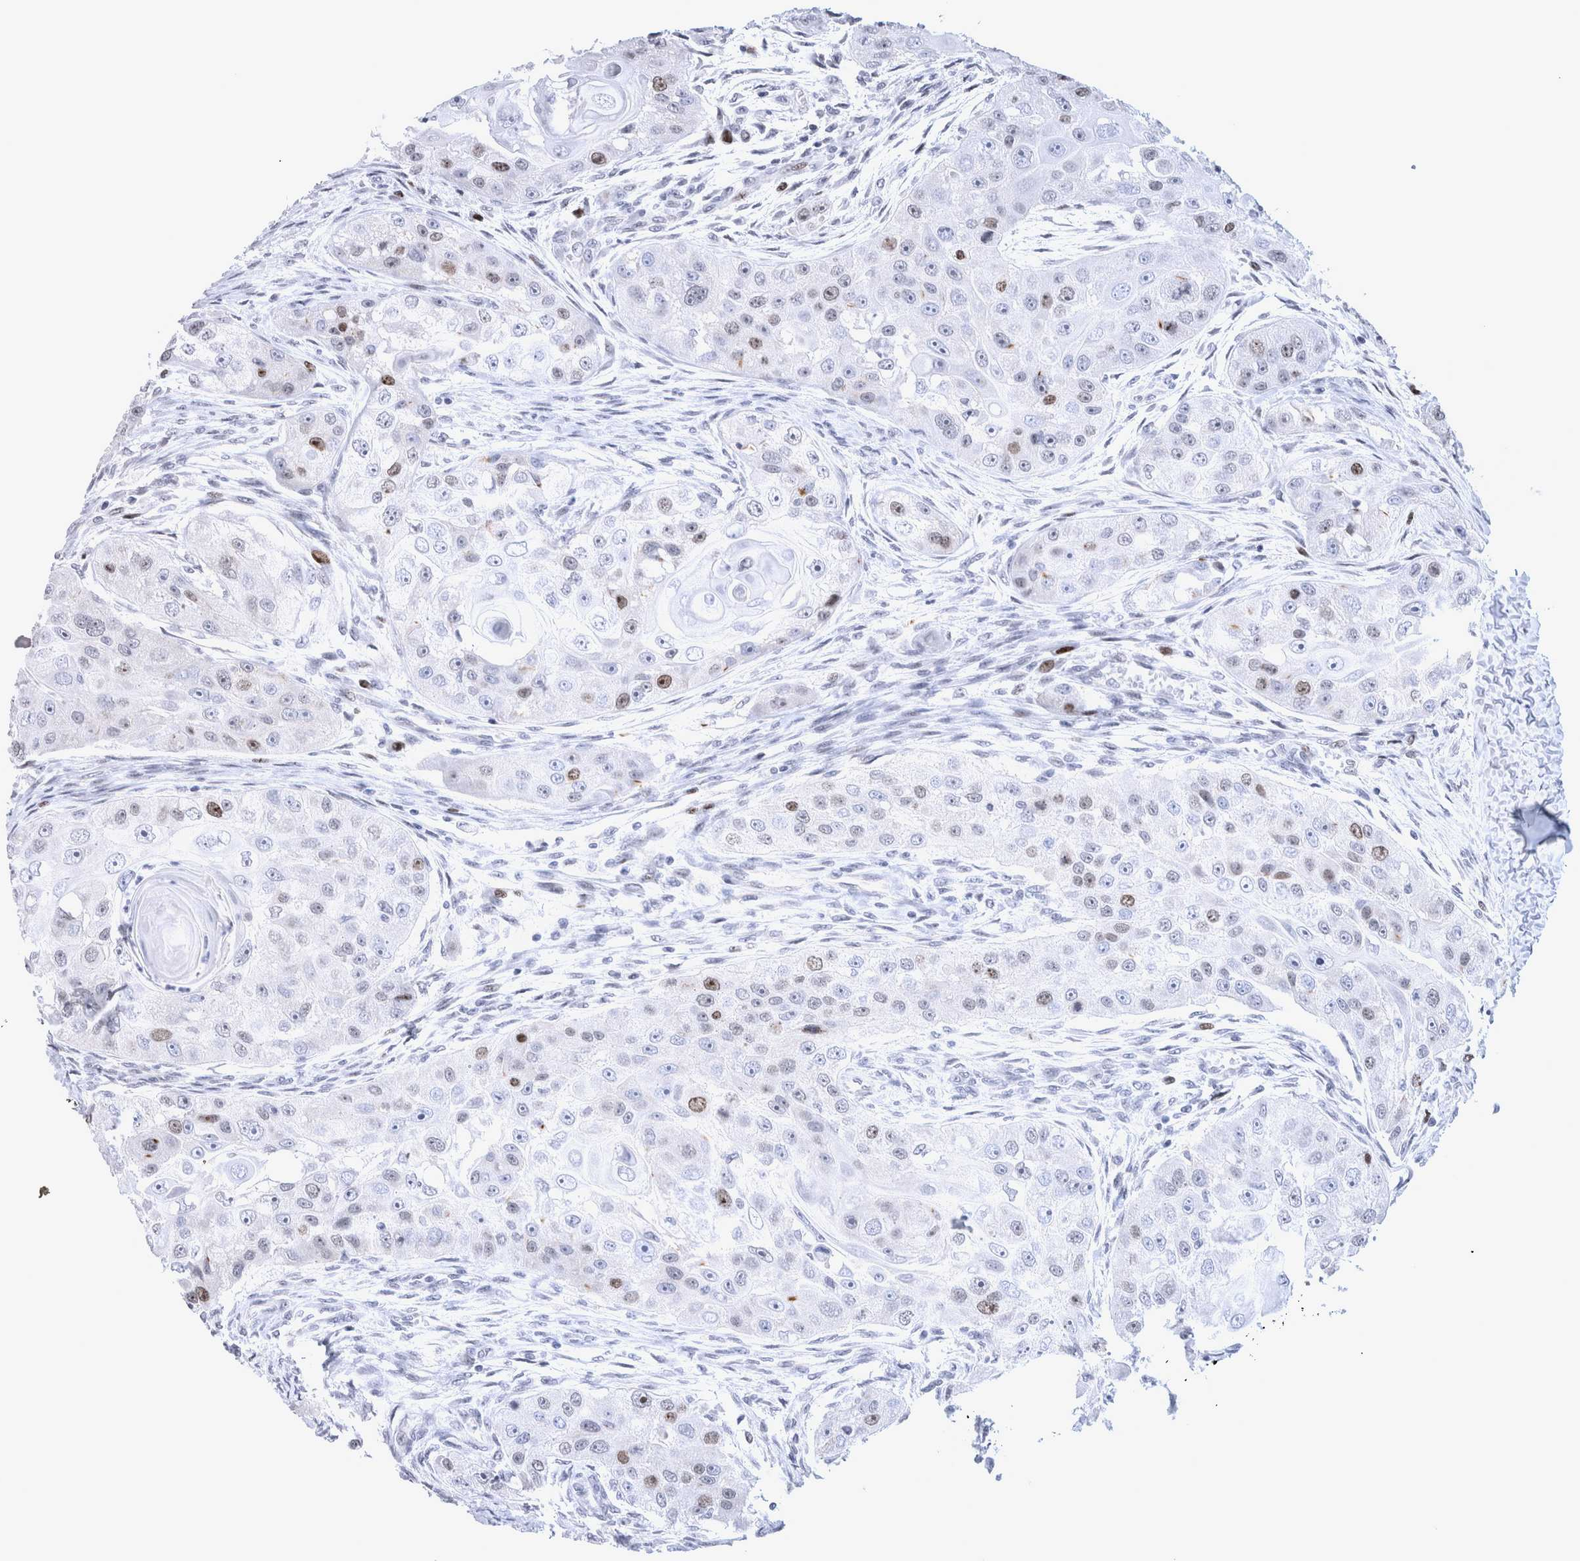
{"staining": {"intensity": "moderate", "quantity": "<25%", "location": "nuclear"}, "tissue": "head and neck cancer", "cell_type": "Tumor cells", "image_type": "cancer", "snomed": [{"axis": "morphology", "description": "Normal tissue, NOS"}, {"axis": "morphology", "description": "Squamous cell carcinoma, NOS"}, {"axis": "topography", "description": "Skeletal muscle"}, {"axis": "topography", "description": "Head-Neck"}], "caption": "Squamous cell carcinoma (head and neck) tissue shows moderate nuclear expression in approximately <25% of tumor cells", "gene": "KIF18B", "patient": {"sex": "male", "age": 51}}